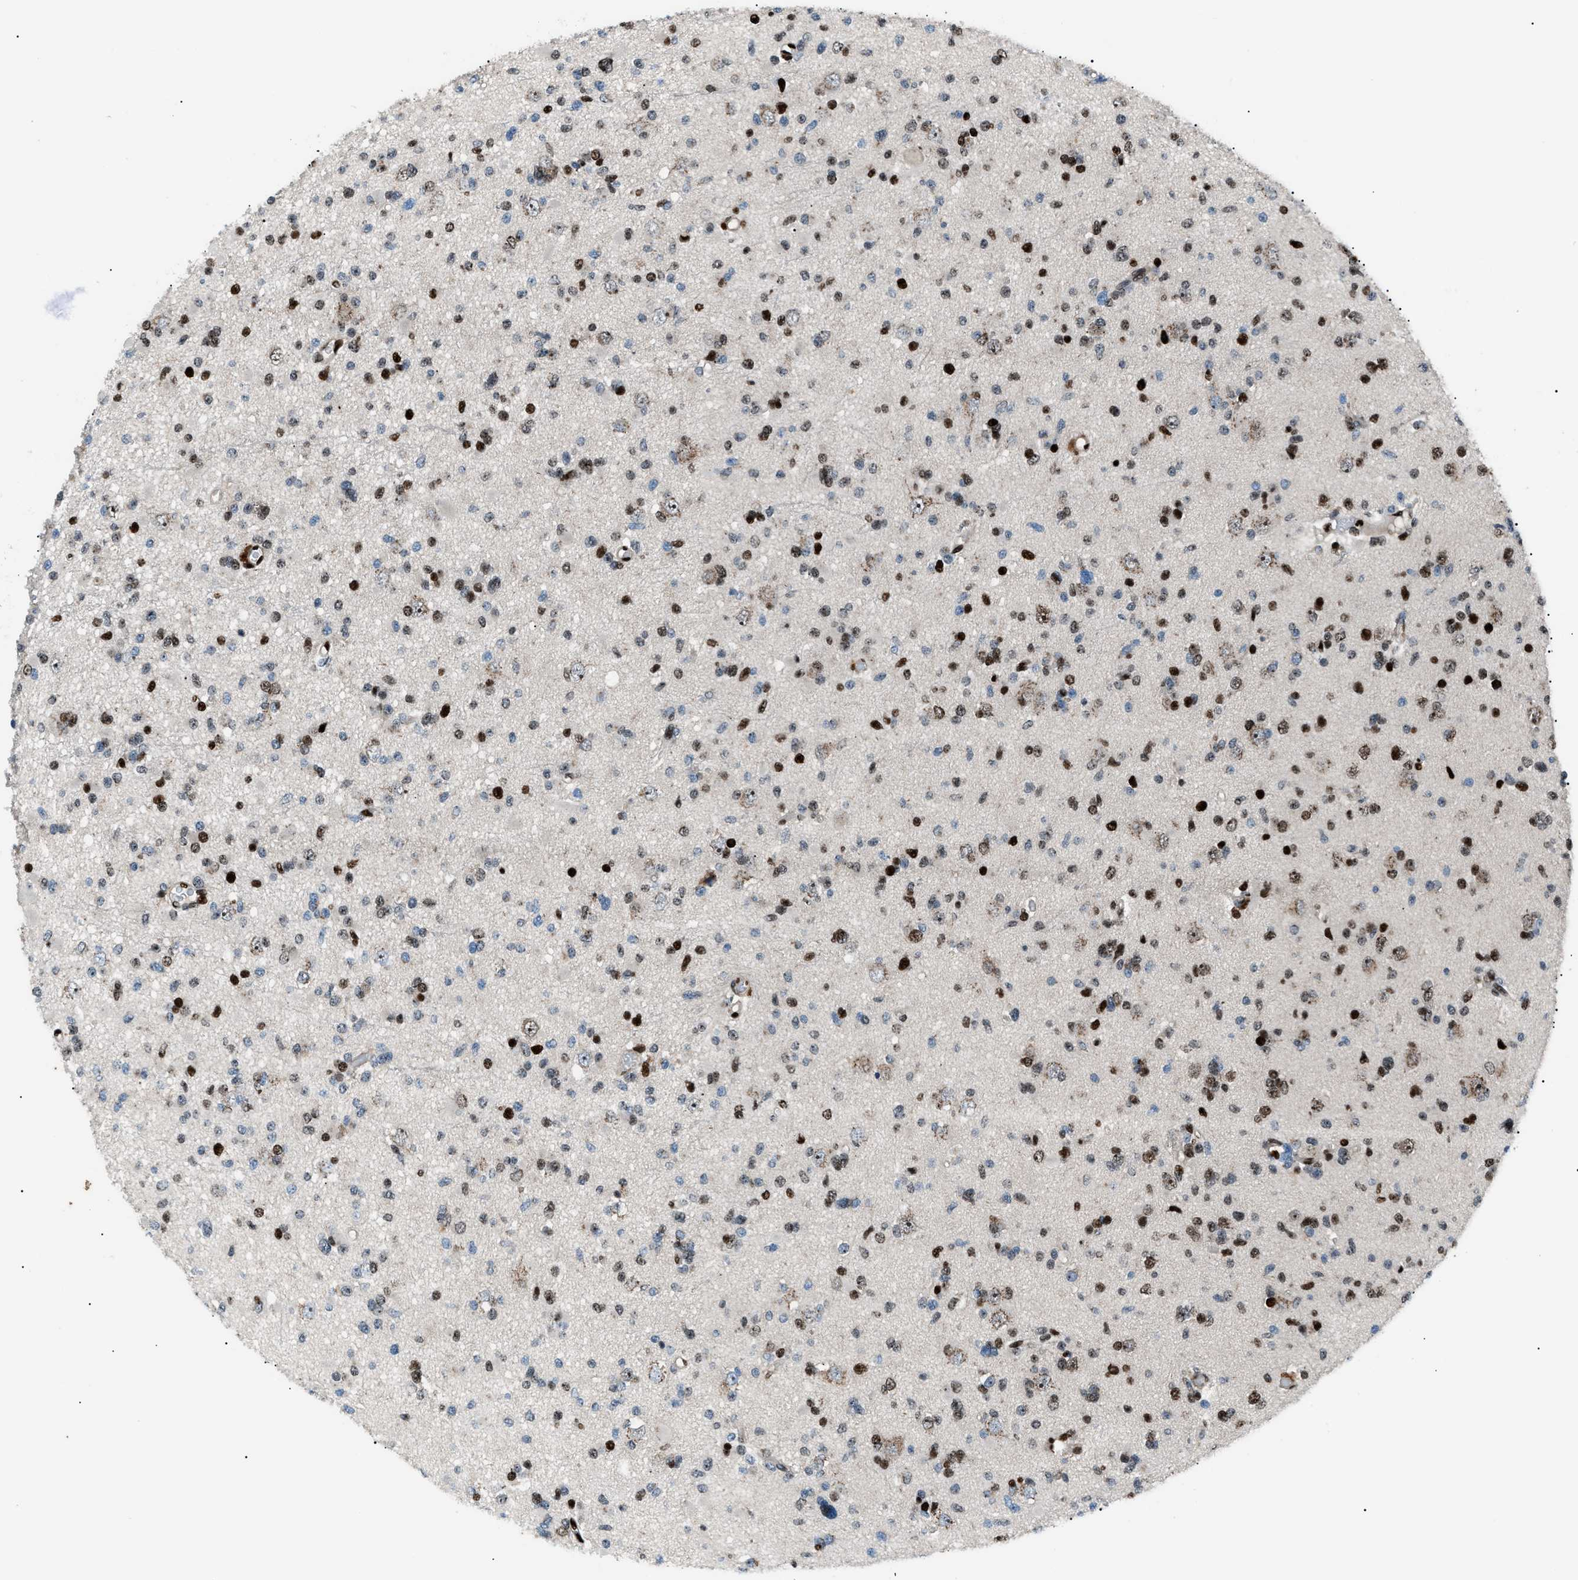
{"staining": {"intensity": "strong", "quantity": "25%-75%", "location": "nuclear"}, "tissue": "glioma", "cell_type": "Tumor cells", "image_type": "cancer", "snomed": [{"axis": "morphology", "description": "Glioma, malignant, Low grade"}, {"axis": "topography", "description": "Brain"}], "caption": "An image showing strong nuclear positivity in approximately 25%-75% of tumor cells in malignant glioma (low-grade), as visualized by brown immunohistochemical staining.", "gene": "PRKX", "patient": {"sex": "female", "age": 22}}